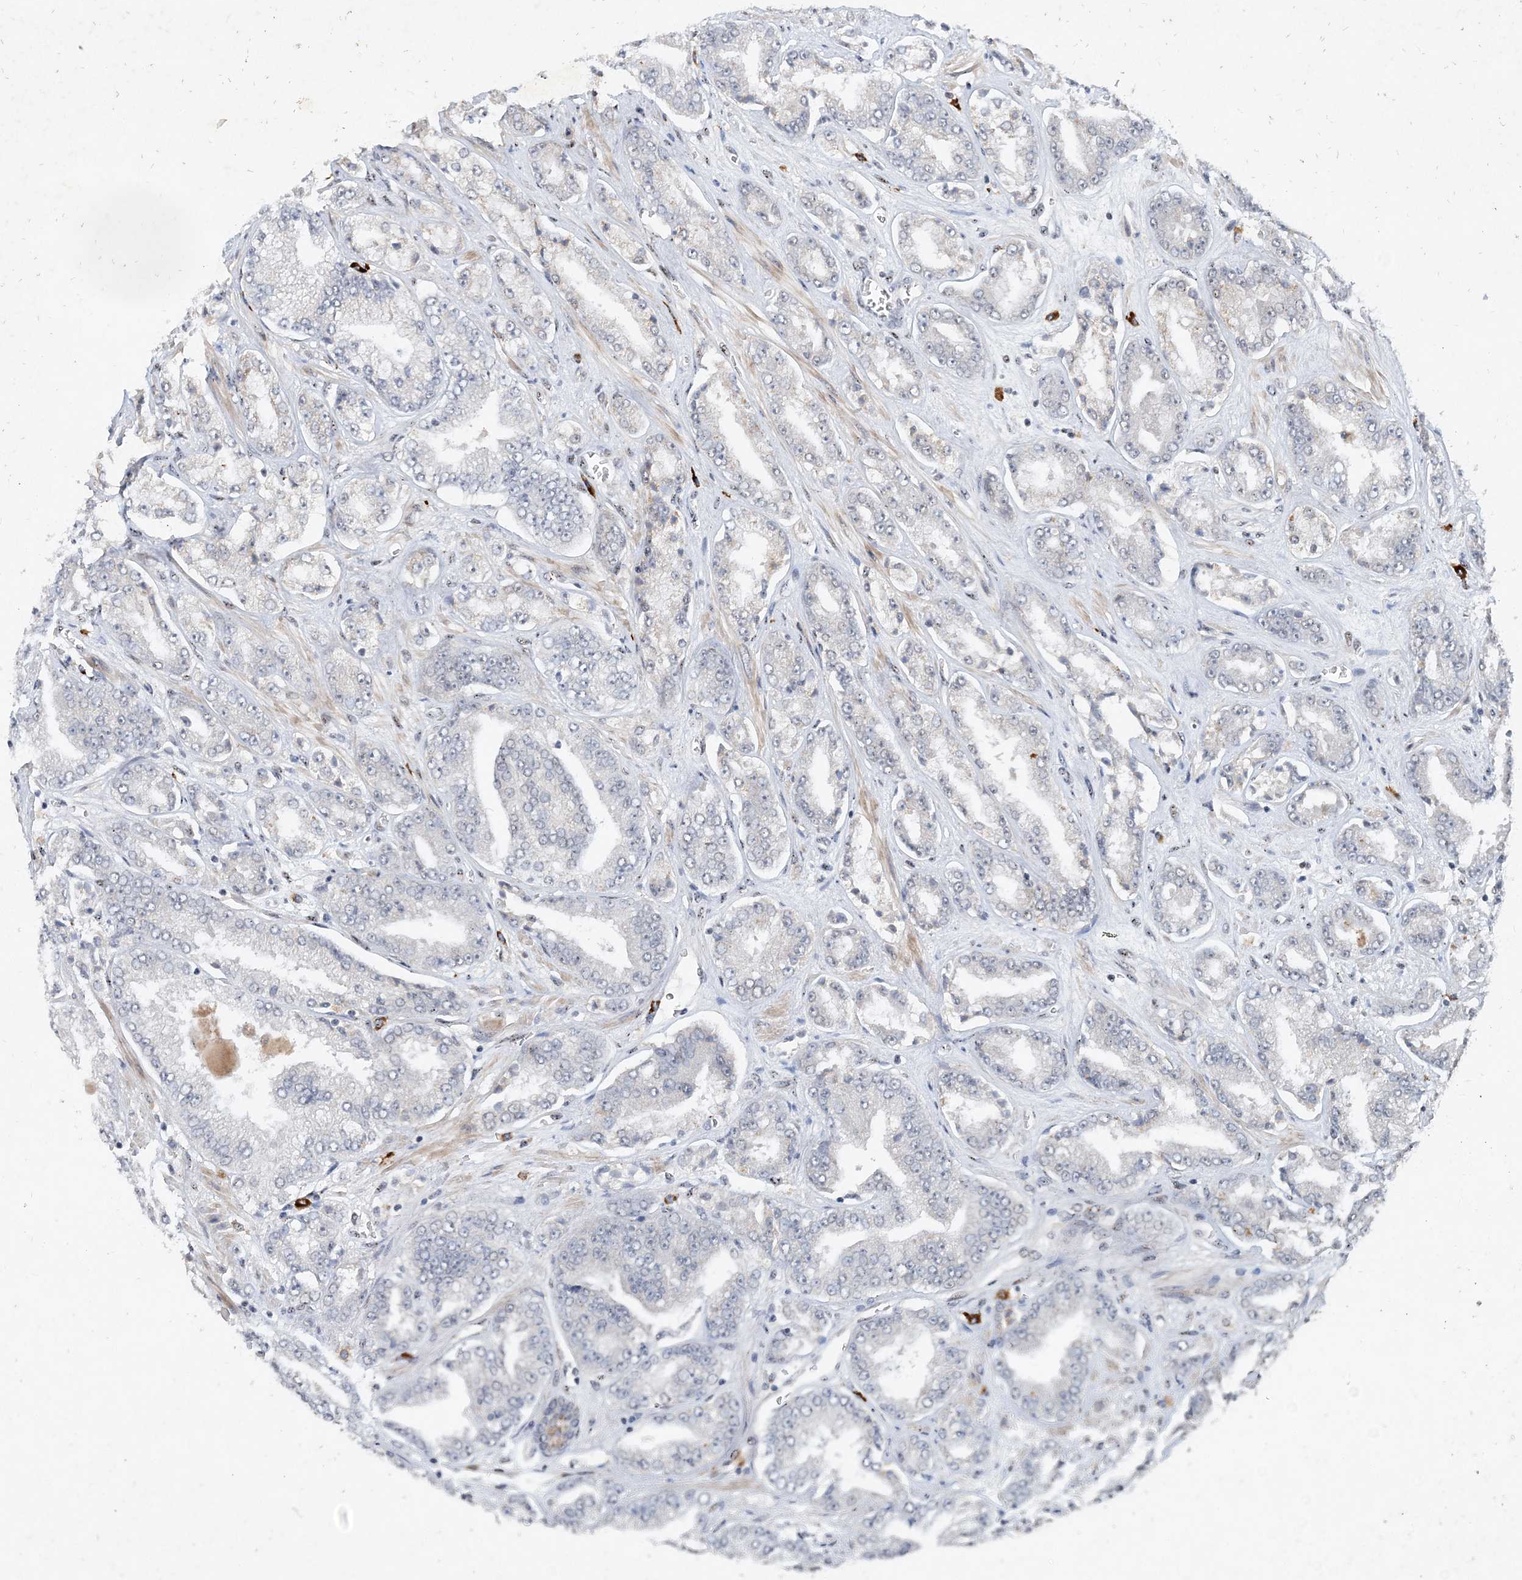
{"staining": {"intensity": "negative", "quantity": "none", "location": "none"}, "tissue": "prostate cancer", "cell_type": "Tumor cells", "image_type": "cancer", "snomed": [{"axis": "morphology", "description": "Adenocarcinoma, High grade"}, {"axis": "topography", "description": "Prostate"}], "caption": "Immunohistochemistry of high-grade adenocarcinoma (prostate) reveals no positivity in tumor cells. Brightfield microscopy of immunohistochemistry (IHC) stained with DAB (3,3'-diaminobenzidine) (brown) and hematoxylin (blue), captured at high magnification.", "gene": "GIN1", "patient": {"sex": "male", "age": 71}}